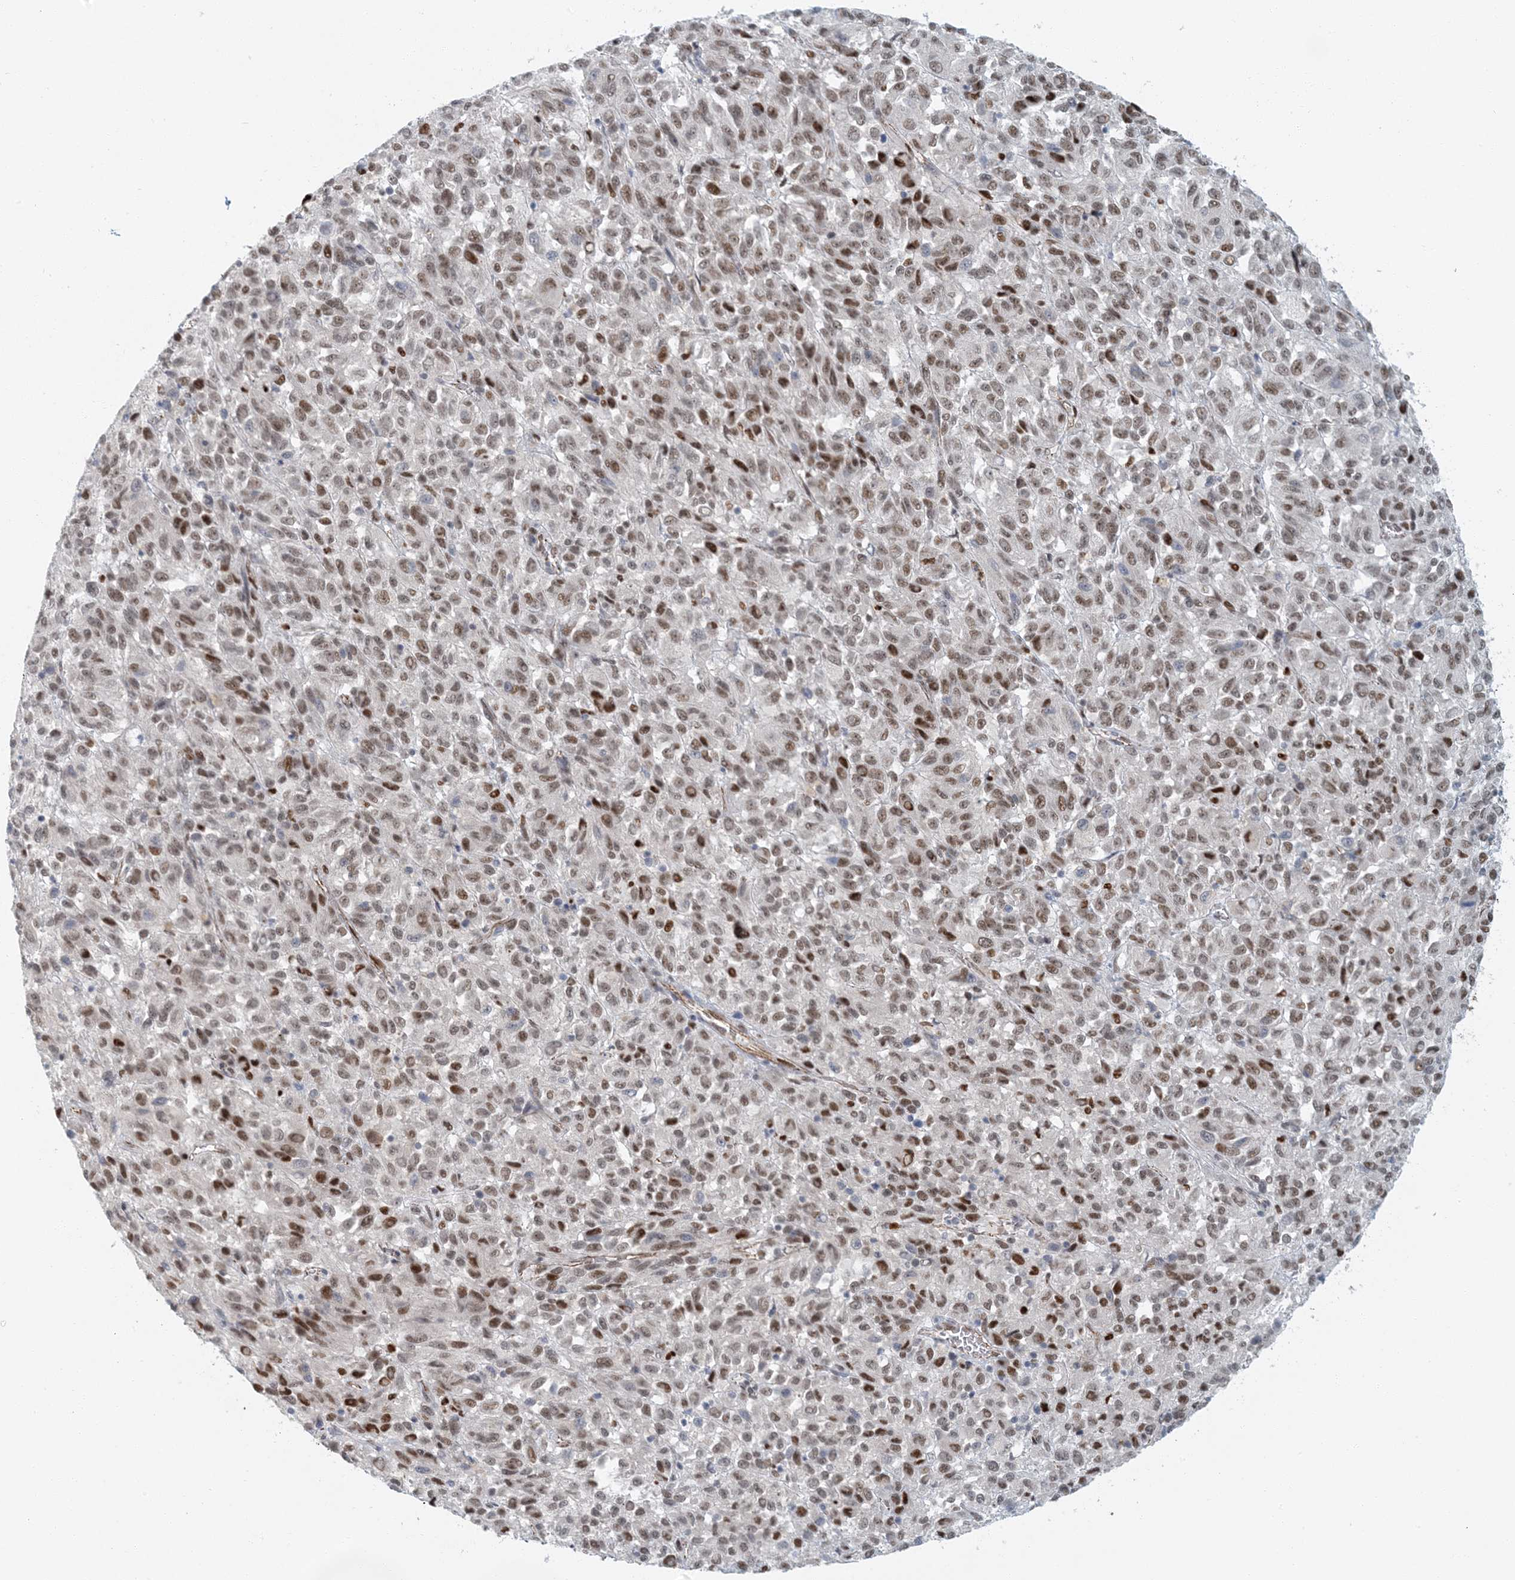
{"staining": {"intensity": "moderate", "quantity": ">75%", "location": "nuclear"}, "tissue": "melanoma", "cell_type": "Tumor cells", "image_type": "cancer", "snomed": [{"axis": "morphology", "description": "Malignant melanoma, Metastatic site"}, {"axis": "topography", "description": "Lung"}], "caption": "This image demonstrates IHC staining of melanoma, with medium moderate nuclear expression in about >75% of tumor cells.", "gene": "AK9", "patient": {"sex": "male", "age": 64}}